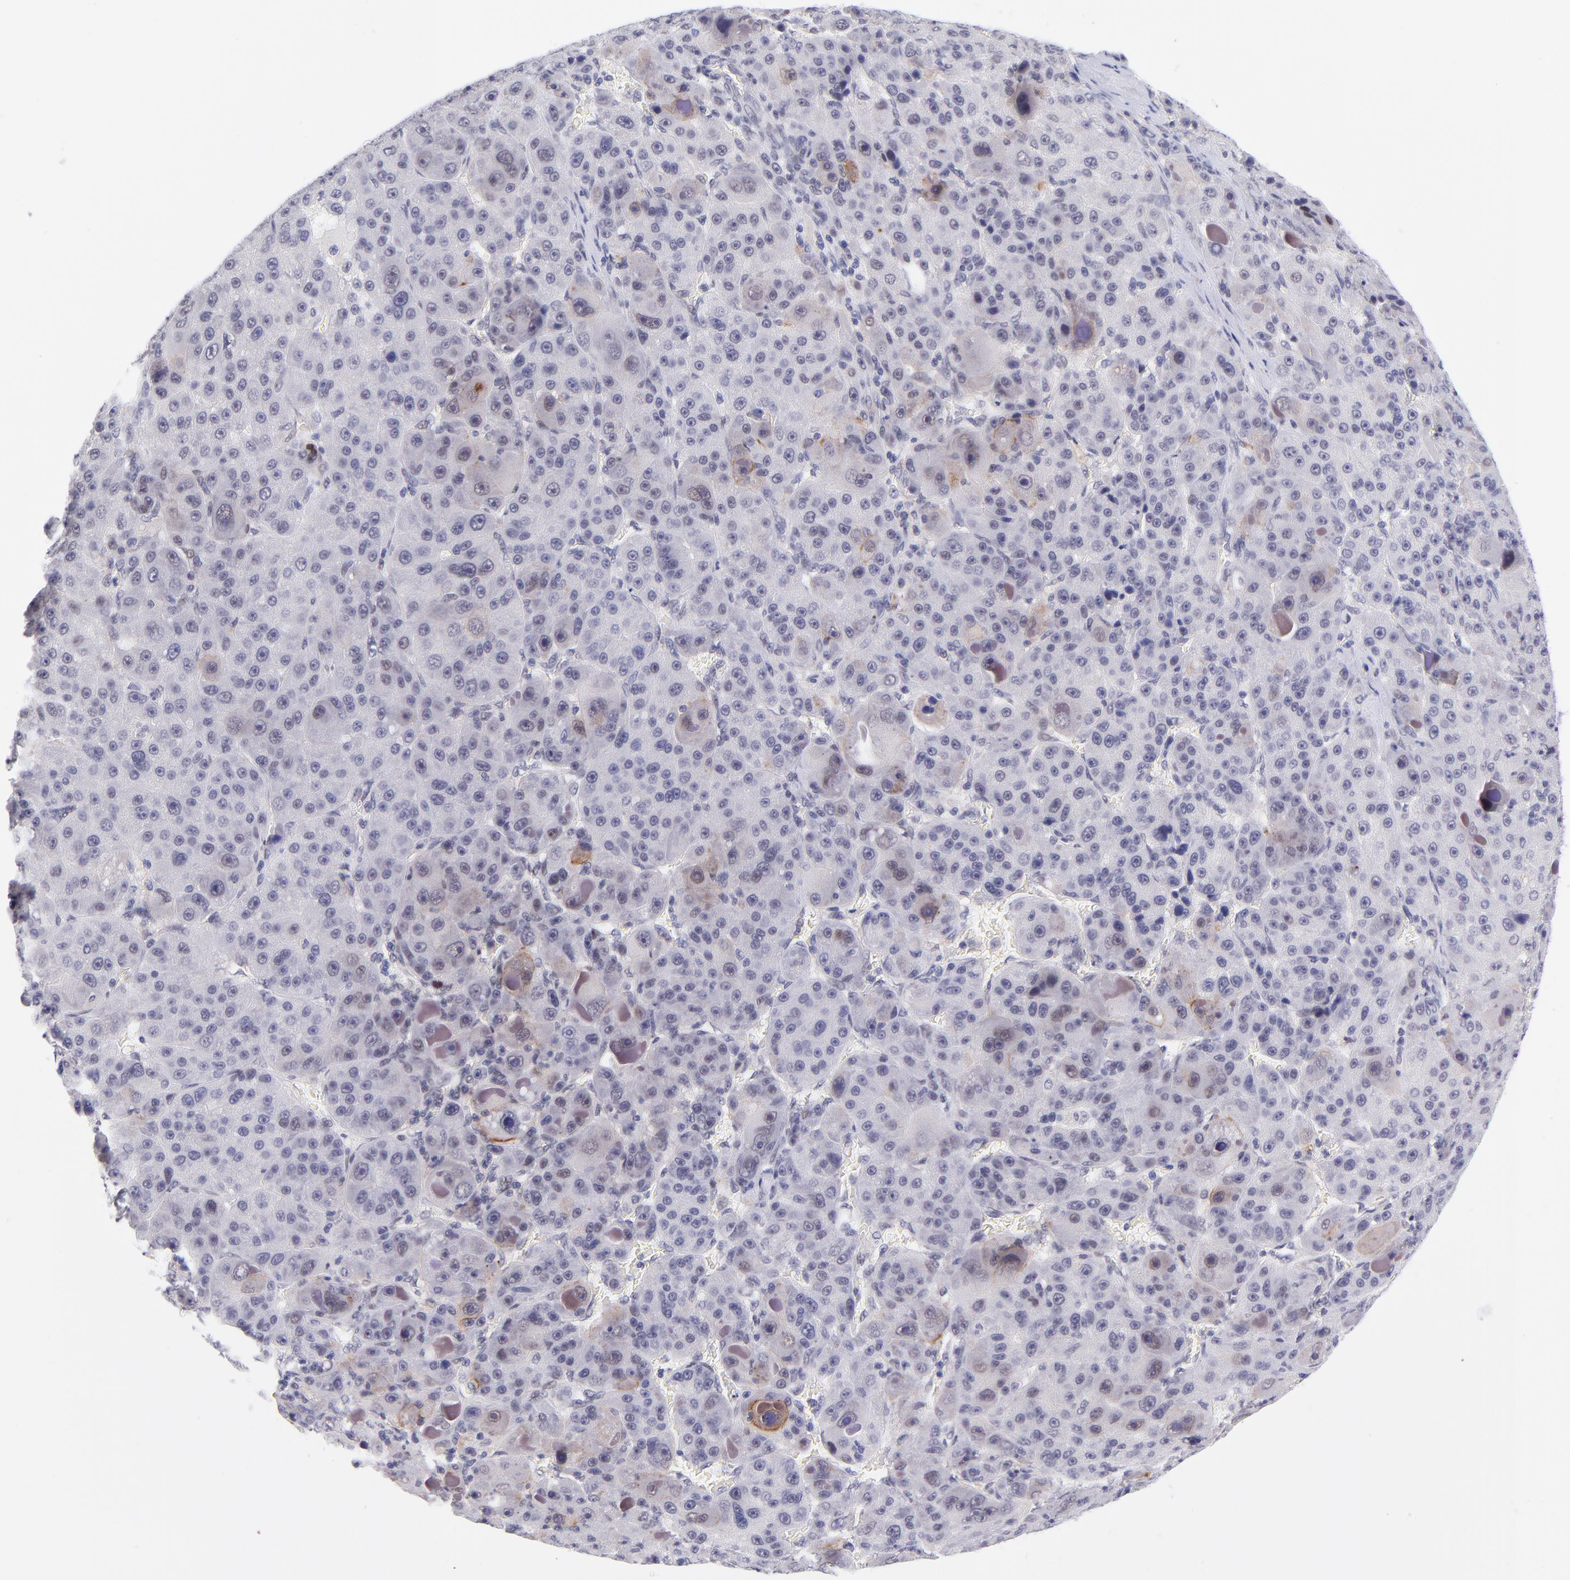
{"staining": {"intensity": "weak", "quantity": "<25%", "location": "nuclear"}, "tissue": "liver cancer", "cell_type": "Tumor cells", "image_type": "cancer", "snomed": [{"axis": "morphology", "description": "Carcinoma, Hepatocellular, NOS"}, {"axis": "topography", "description": "Liver"}], "caption": "Liver cancer (hepatocellular carcinoma) stained for a protein using immunohistochemistry (IHC) displays no staining tumor cells.", "gene": "SOX6", "patient": {"sex": "male", "age": 76}}